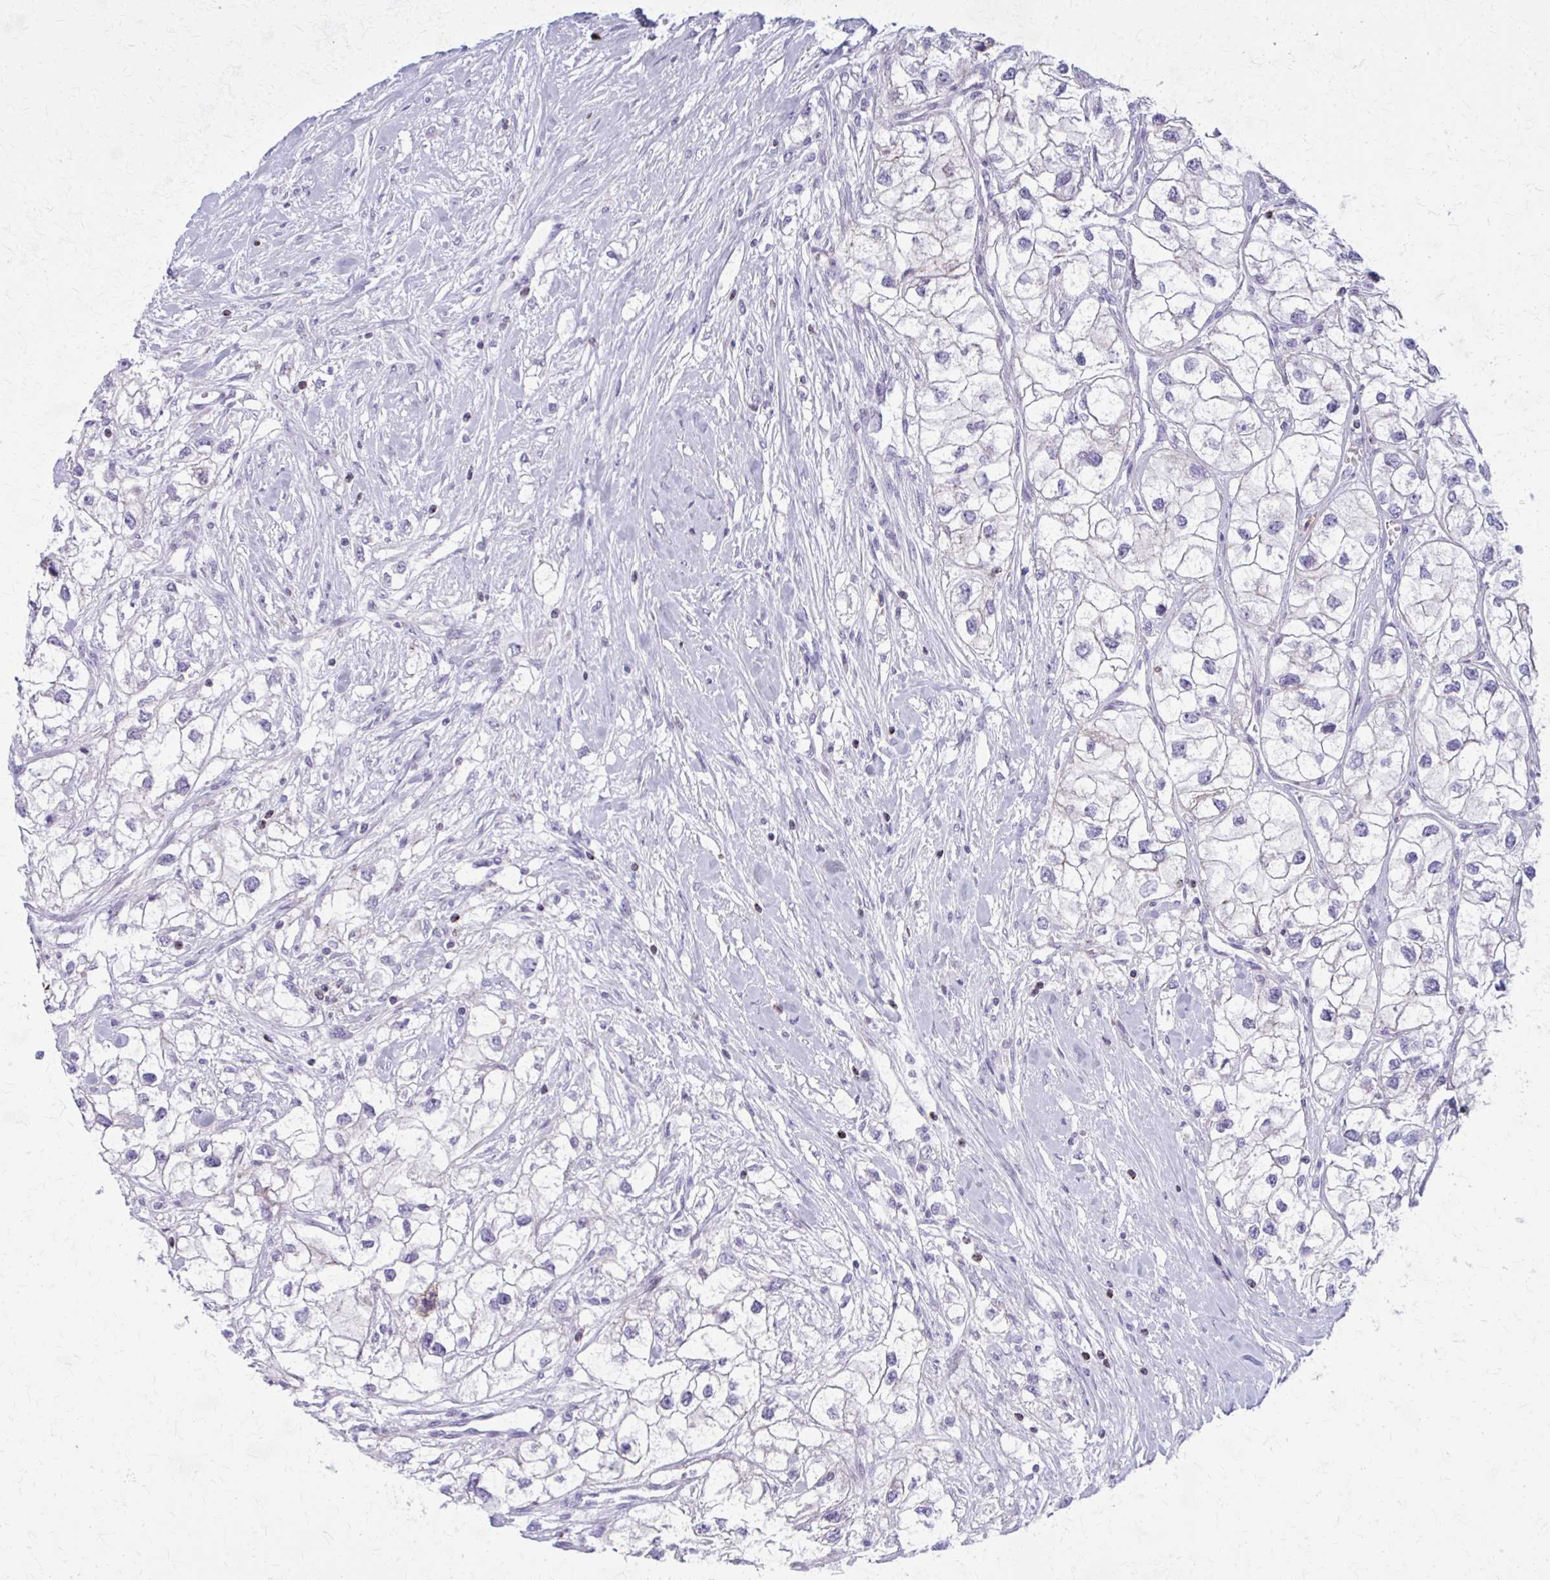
{"staining": {"intensity": "negative", "quantity": "none", "location": "none"}, "tissue": "renal cancer", "cell_type": "Tumor cells", "image_type": "cancer", "snomed": [{"axis": "morphology", "description": "Adenocarcinoma, NOS"}, {"axis": "topography", "description": "Kidney"}], "caption": "An immunohistochemistry (IHC) photomicrograph of renal cancer is shown. There is no staining in tumor cells of renal cancer.", "gene": "PEDS1", "patient": {"sex": "male", "age": 59}}